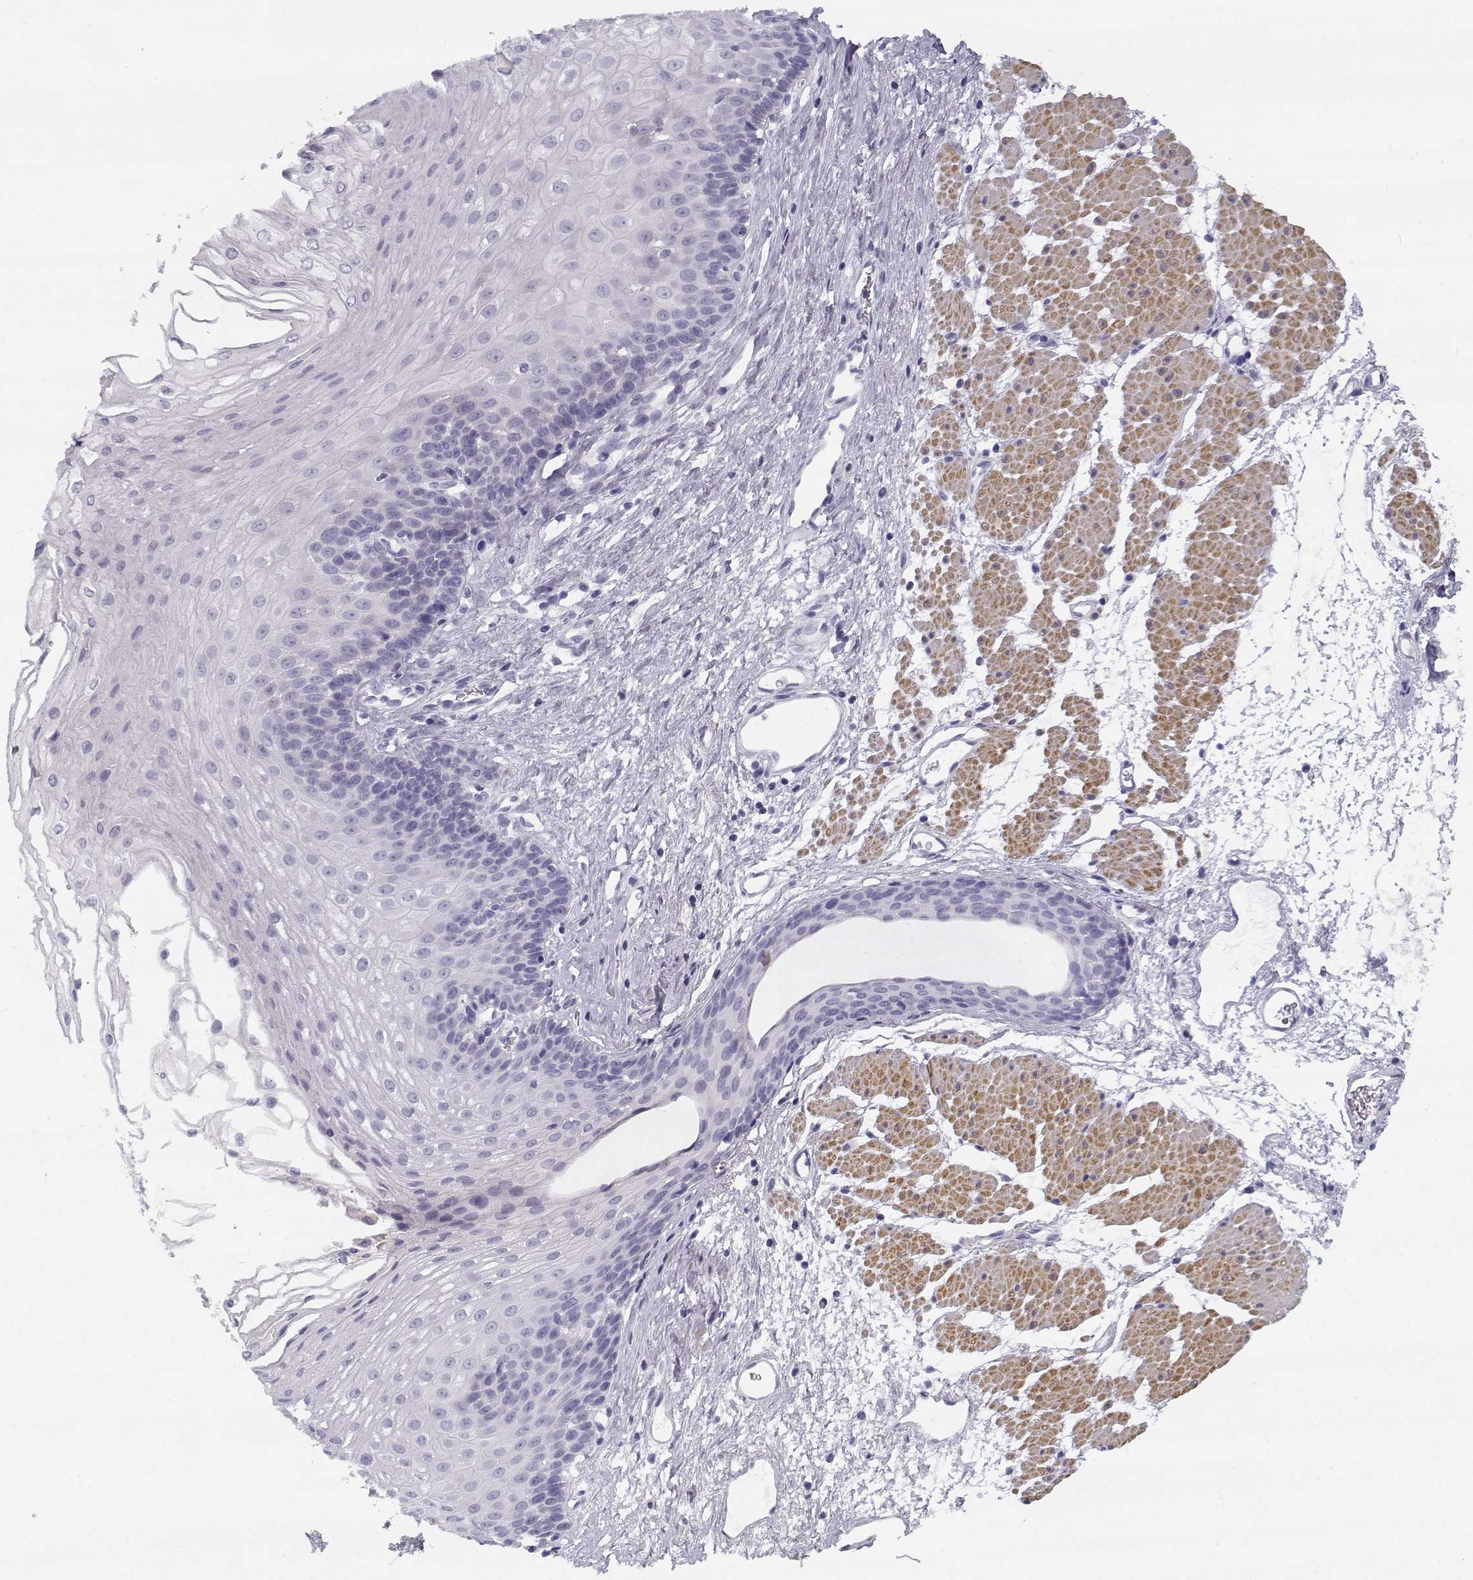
{"staining": {"intensity": "negative", "quantity": "none", "location": "none"}, "tissue": "esophagus", "cell_type": "Squamous epithelial cells", "image_type": "normal", "snomed": [{"axis": "morphology", "description": "Normal tissue, NOS"}, {"axis": "topography", "description": "Esophagus"}], "caption": "Squamous epithelial cells show no significant staining in normal esophagus. (Stains: DAB immunohistochemistry with hematoxylin counter stain, Microscopy: brightfield microscopy at high magnification).", "gene": "CREB3L3", "patient": {"sex": "female", "age": 62}}